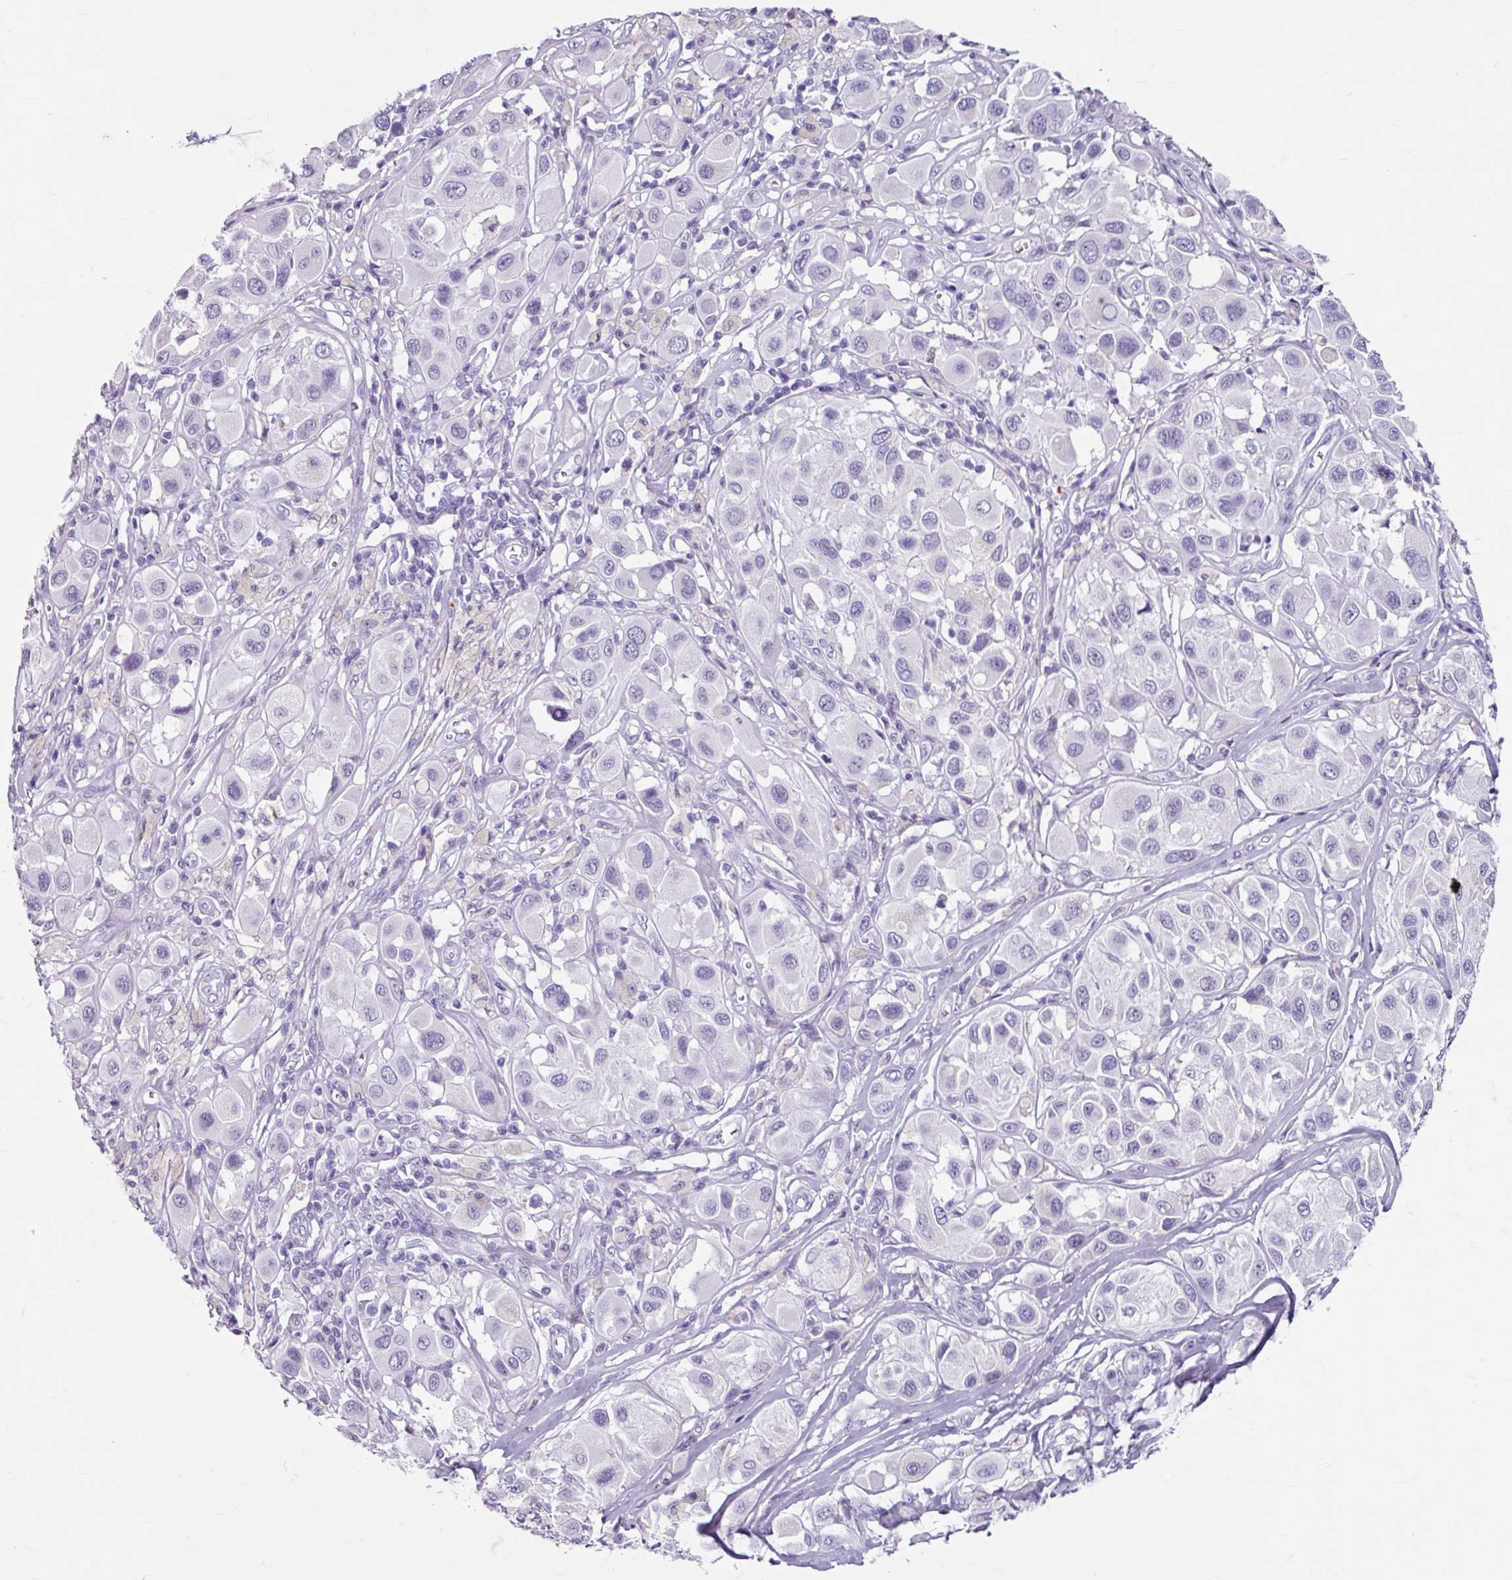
{"staining": {"intensity": "negative", "quantity": "none", "location": "none"}, "tissue": "melanoma", "cell_type": "Tumor cells", "image_type": "cancer", "snomed": [{"axis": "morphology", "description": "Malignant melanoma, Metastatic site"}, {"axis": "topography", "description": "Skin"}], "caption": "There is no significant positivity in tumor cells of malignant melanoma (metastatic site). Brightfield microscopy of immunohistochemistry (IHC) stained with DAB (brown) and hematoxylin (blue), captured at high magnification.", "gene": "ANKRD1", "patient": {"sex": "male", "age": 41}}